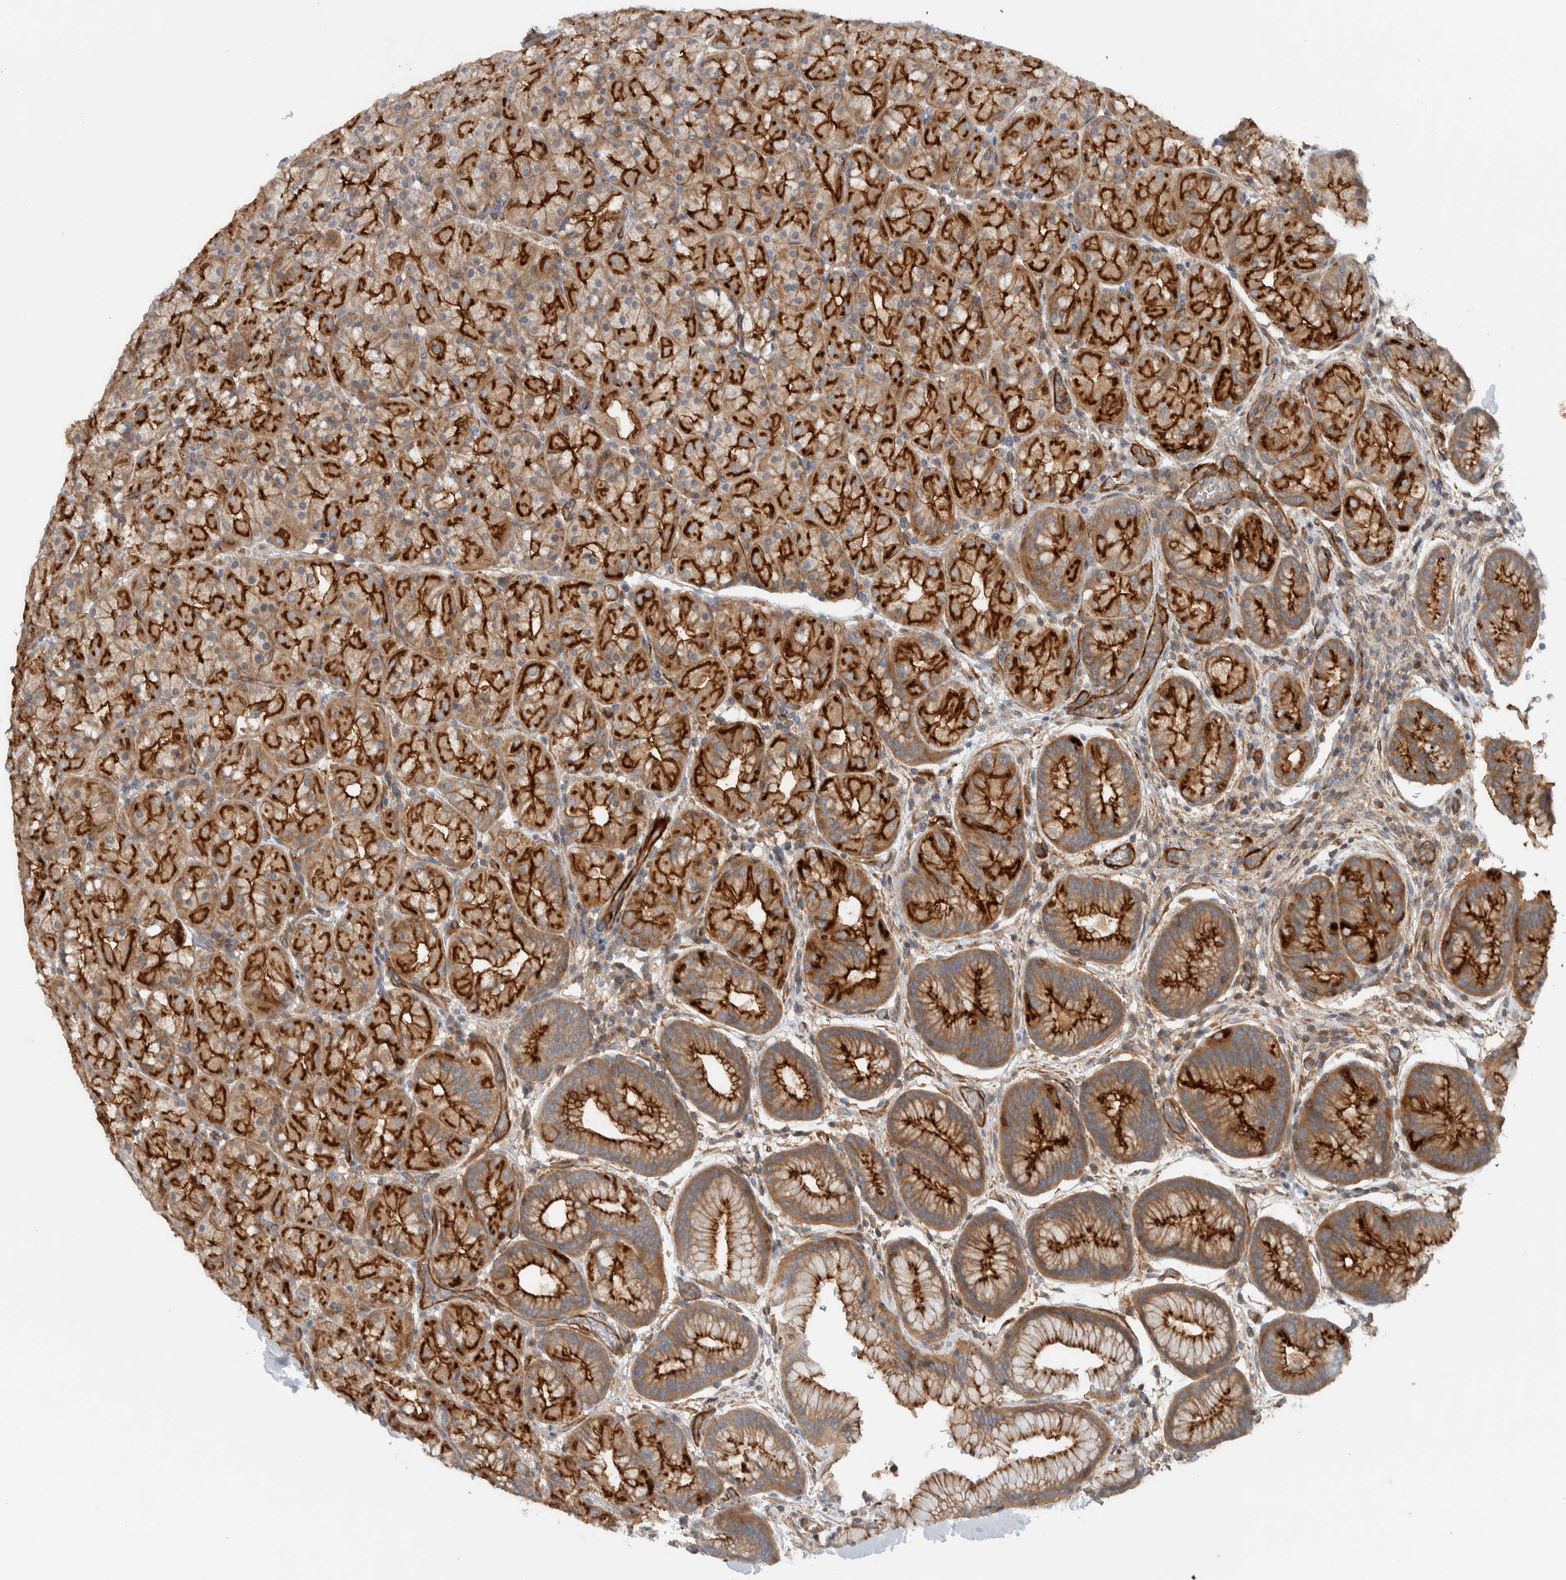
{"staining": {"intensity": "strong", "quantity": ">75%", "location": "cytoplasmic/membranous"}, "tissue": "stomach", "cell_type": "Glandular cells", "image_type": "normal", "snomed": [{"axis": "morphology", "description": "Normal tissue, NOS"}, {"axis": "topography", "description": "Stomach, upper"}, {"axis": "topography", "description": "Stomach"}], "caption": "Brown immunohistochemical staining in benign human stomach exhibits strong cytoplasmic/membranous expression in about >75% of glandular cells. (Stains: DAB in brown, nuclei in blue, Microscopy: brightfield microscopy at high magnification).", "gene": "MPRIP", "patient": {"sex": "male", "age": 48}}